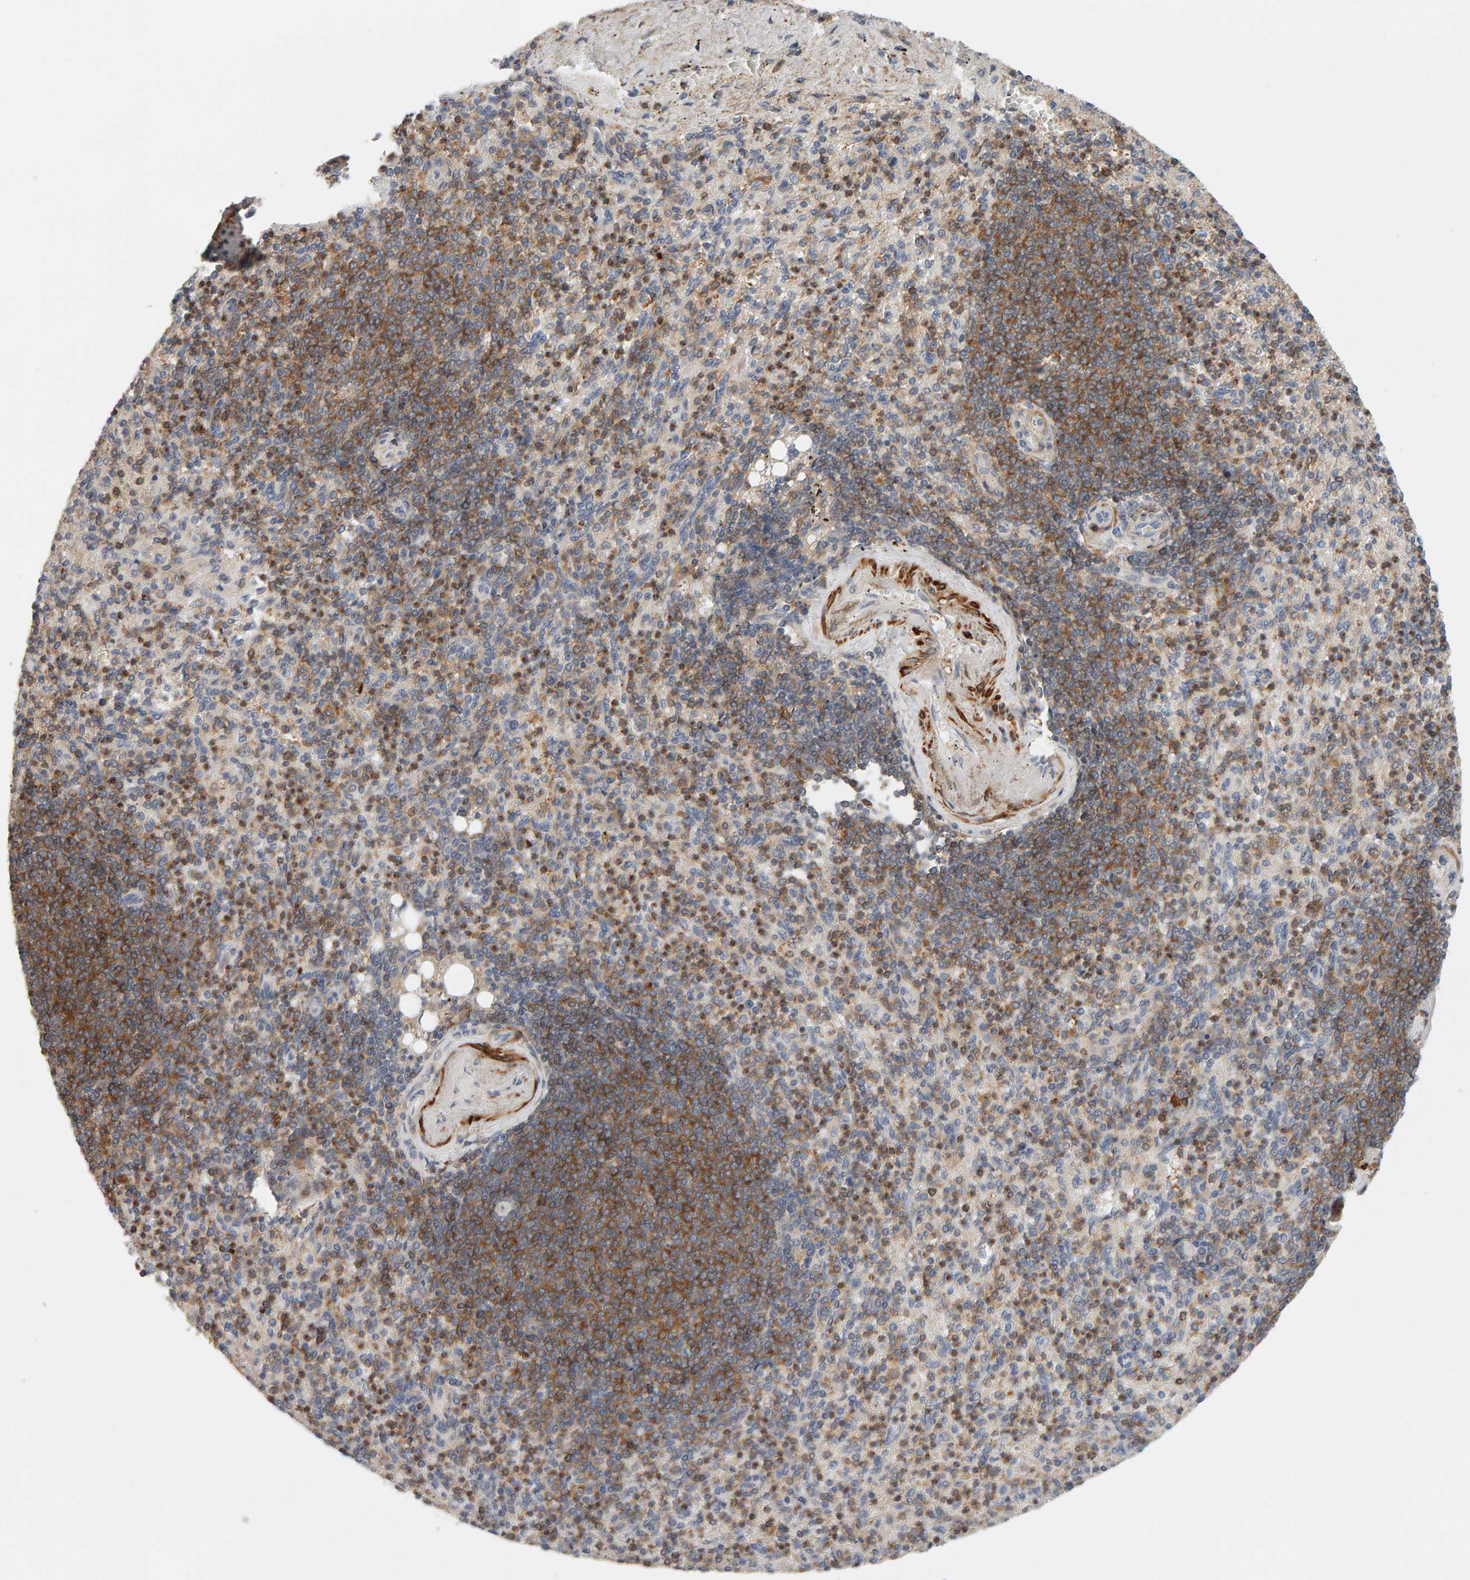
{"staining": {"intensity": "weak", "quantity": "25%-75%", "location": "cytoplasmic/membranous,nuclear"}, "tissue": "spleen", "cell_type": "Cells in red pulp", "image_type": "normal", "snomed": [{"axis": "morphology", "description": "Normal tissue, NOS"}, {"axis": "topography", "description": "Spleen"}], "caption": "Normal spleen was stained to show a protein in brown. There is low levels of weak cytoplasmic/membranous,nuclear expression in approximately 25%-75% of cells in red pulp.", "gene": "NUDCD1", "patient": {"sex": "female", "age": 74}}